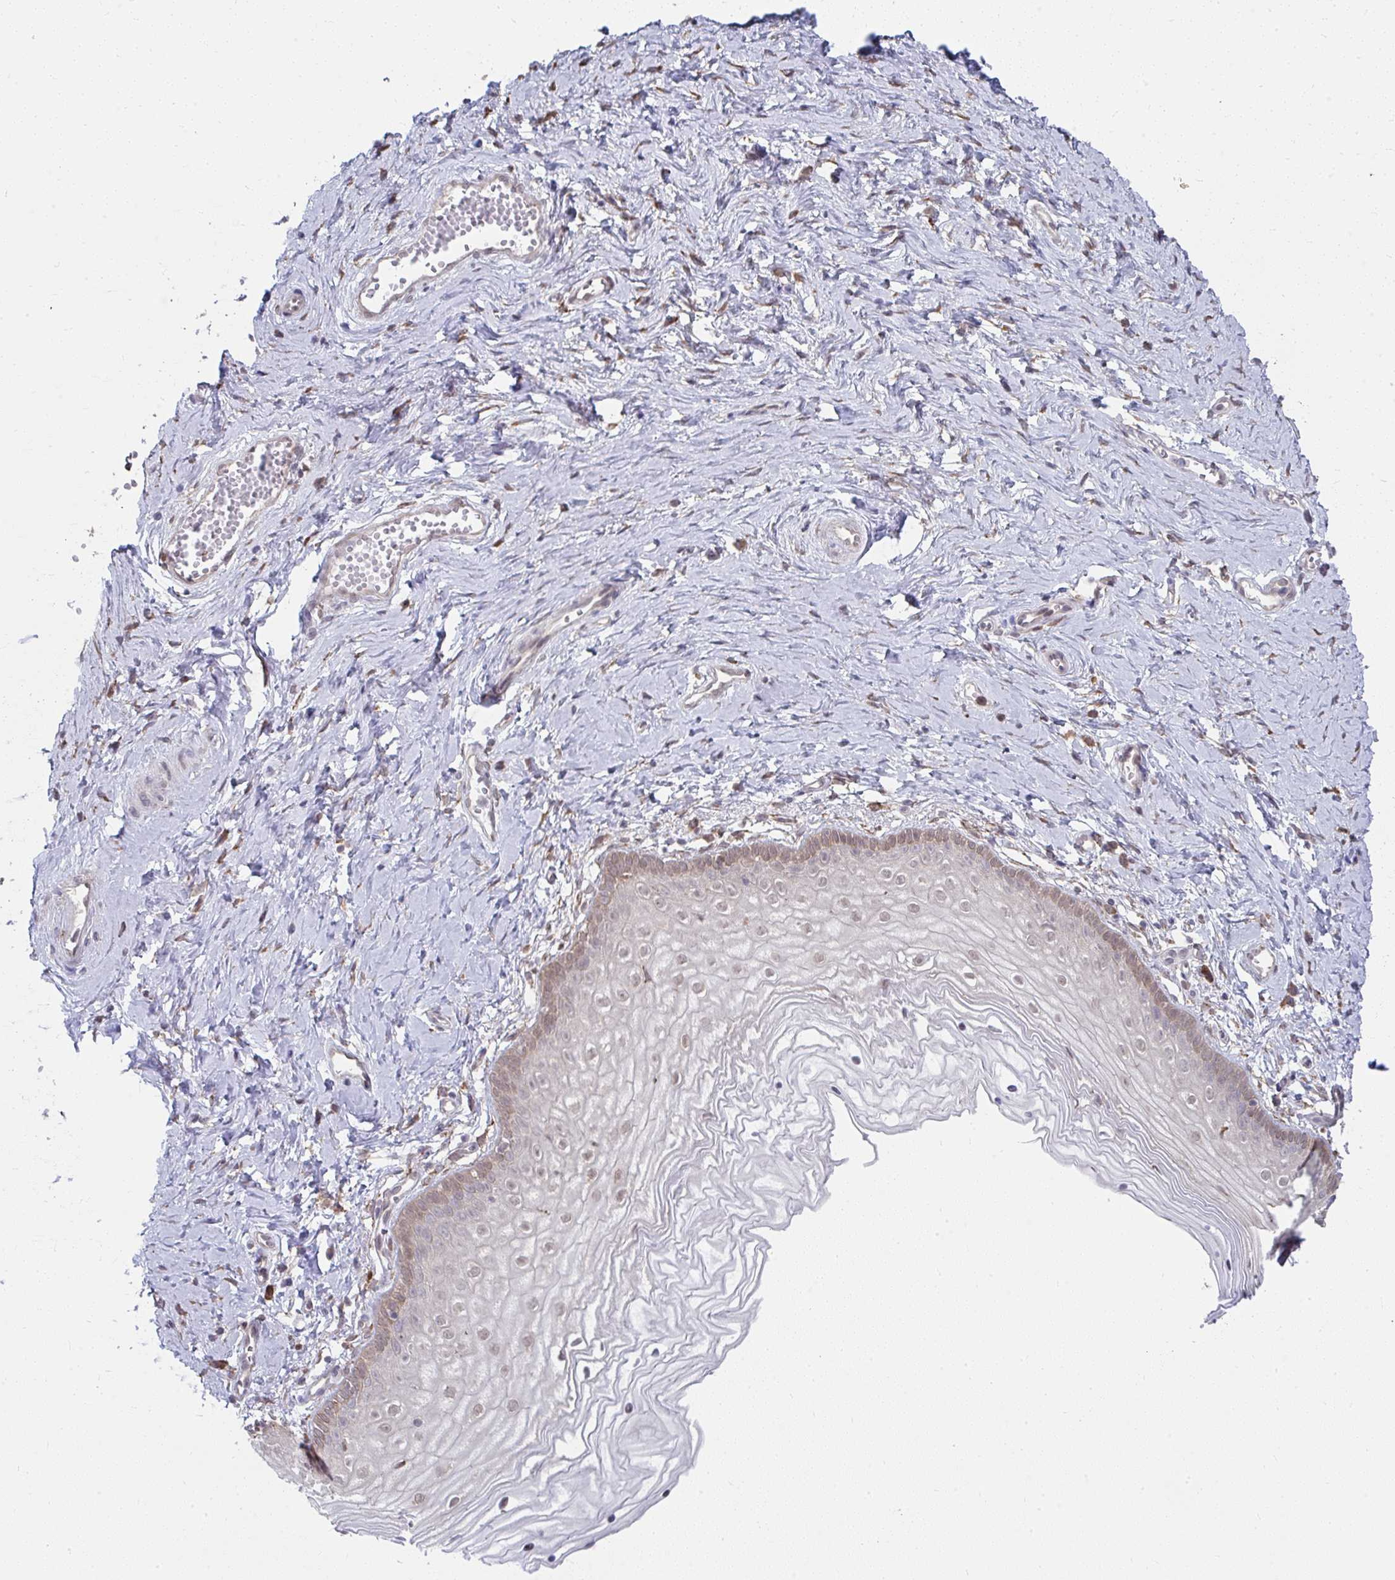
{"staining": {"intensity": "moderate", "quantity": "25%-75%", "location": "nuclear"}, "tissue": "vagina", "cell_type": "Squamous epithelial cells", "image_type": "normal", "snomed": [{"axis": "morphology", "description": "Normal tissue, NOS"}, {"axis": "topography", "description": "Vagina"}], "caption": "Vagina stained for a protein (brown) reveals moderate nuclear positive staining in approximately 25%-75% of squamous epithelial cells.", "gene": "NMNAT1", "patient": {"sex": "female", "age": 38}}